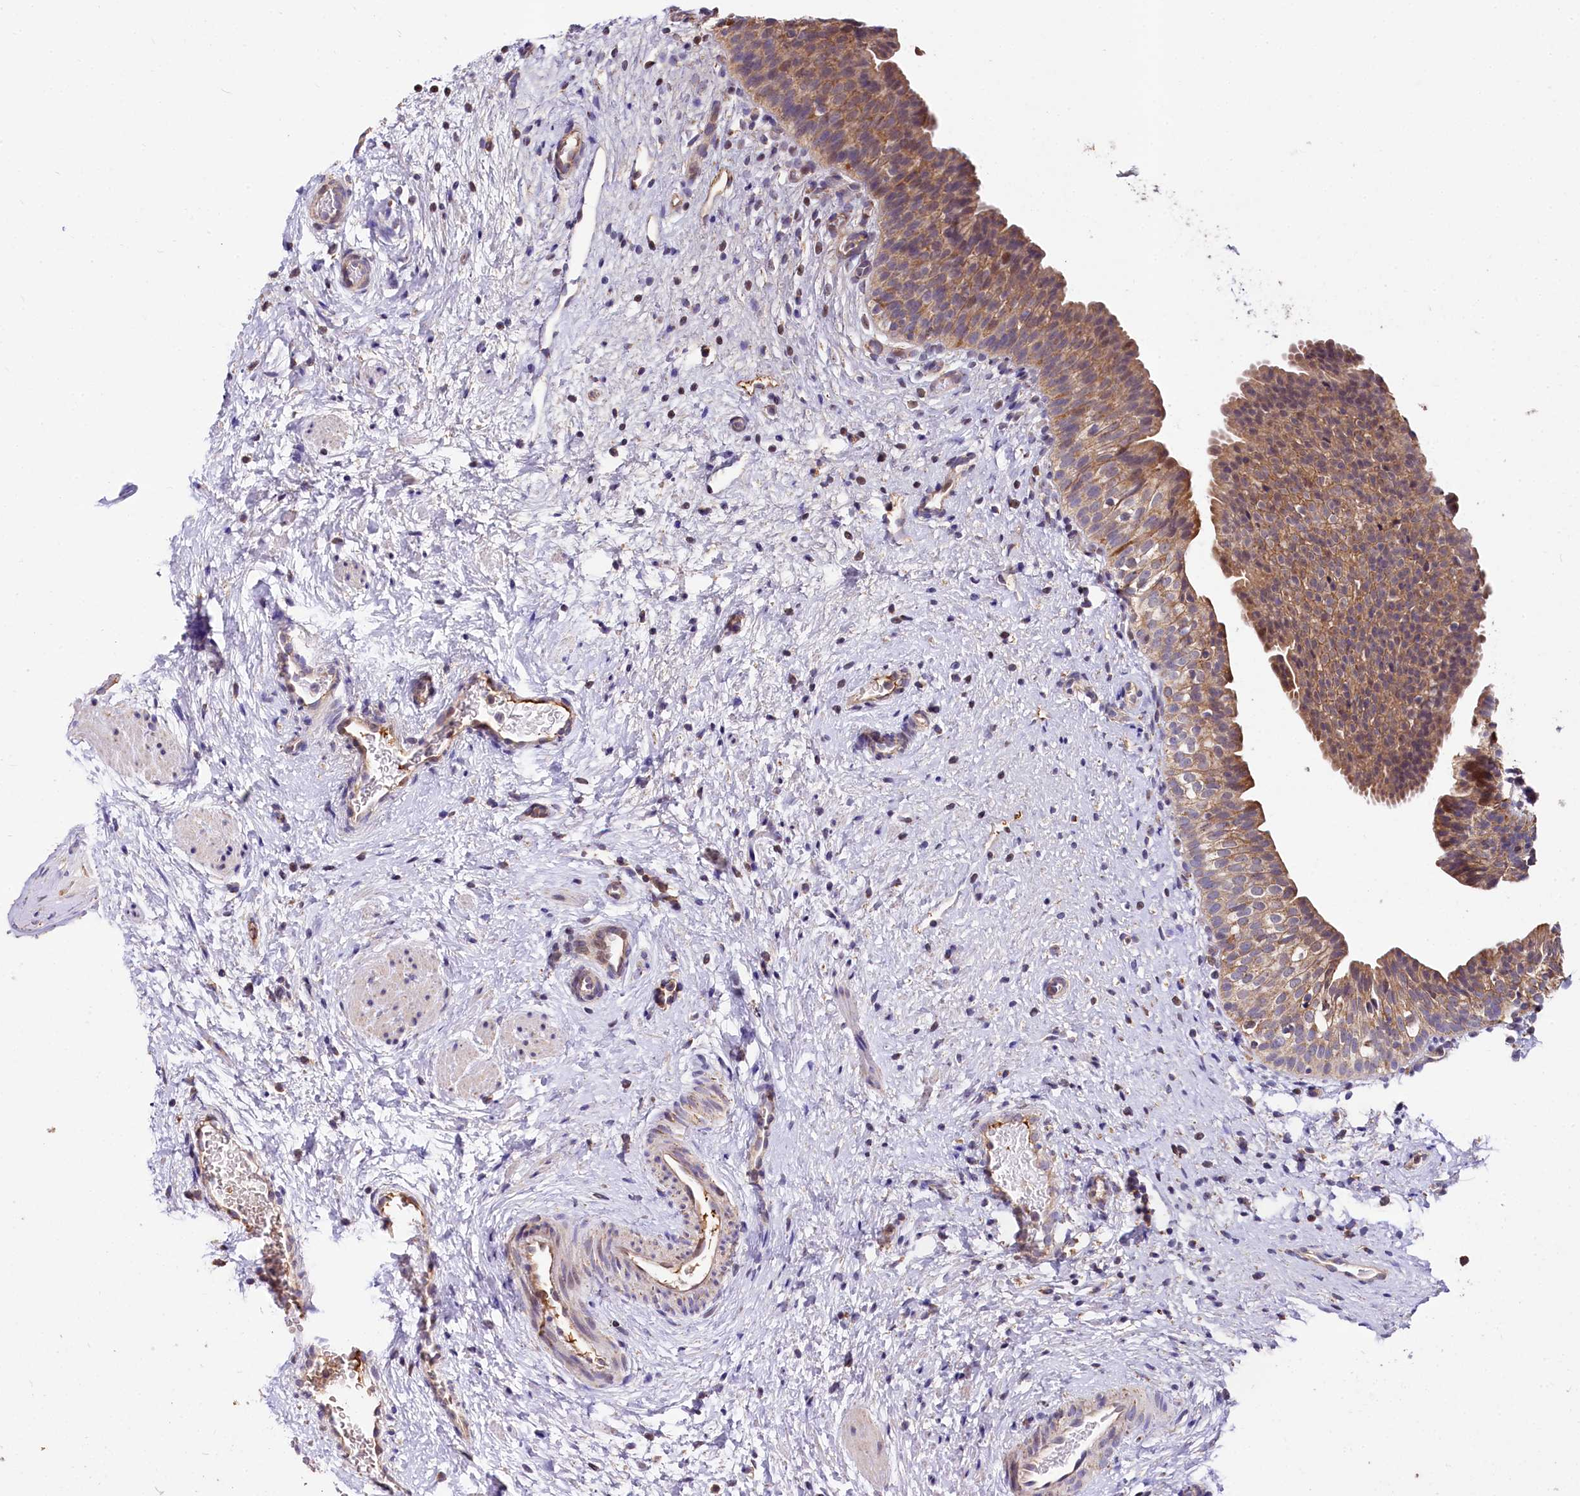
{"staining": {"intensity": "moderate", "quantity": ">75%", "location": "cytoplasmic/membranous"}, "tissue": "urinary bladder", "cell_type": "Urothelial cells", "image_type": "normal", "snomed": [{"axis": "morphology", "description": "Normal tissue, NOS"}, {"axis": "topography", "description": "Urinary bladder"}], "caption": "Protein expression analysis of benign urinary bladder shows moderate cytoplasmic/membranous staining in approximately >75% of urothelial cells. (Brightfield microscopy of DAB IHC at high magnification).", "gene": "SPRYD3", "patient": {"sex": "male", "age": 1}}